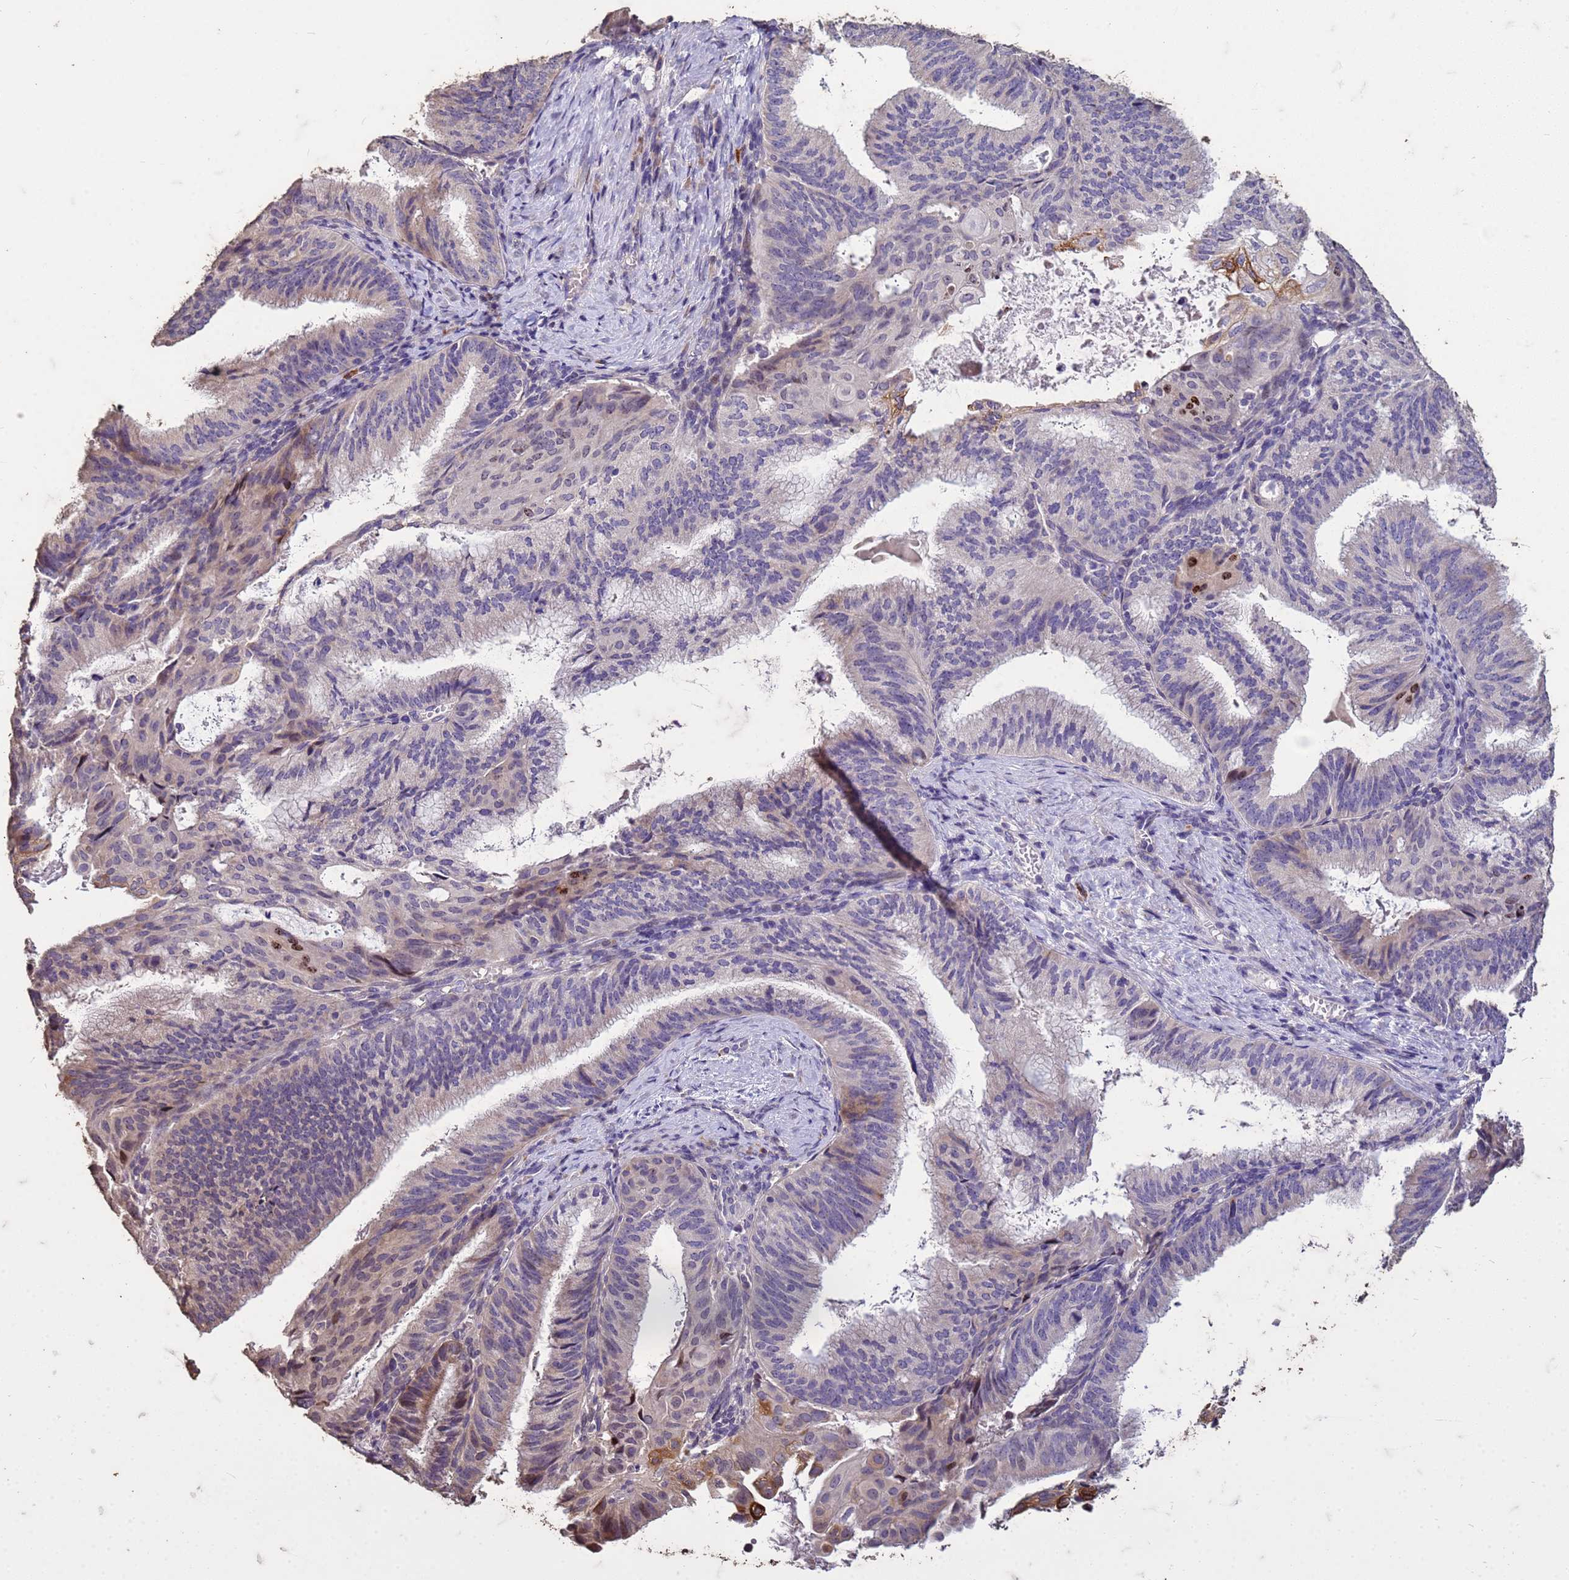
{"staining": {"intensity": "moderate", "quantity": "<25%", "location": "nuclear"}, "tissue": "endometrial cancer", "cell_type": "Tumor cells", "image_type": "cancer", "snomed": [{"axis": "morphology", "description": "Adenocarcinoma, NOS"}, {"axis": "topography", "description": "Endometrium"}], "caption": "This histopathology image demonstrates immunohistochemistry staining of human adenocarcinoma (endometrial), with low moderate nuclear positivity in about <25% of tumor cells.", "gene": "FAM184B", "patient": {"sex": "female", "age": 49}}